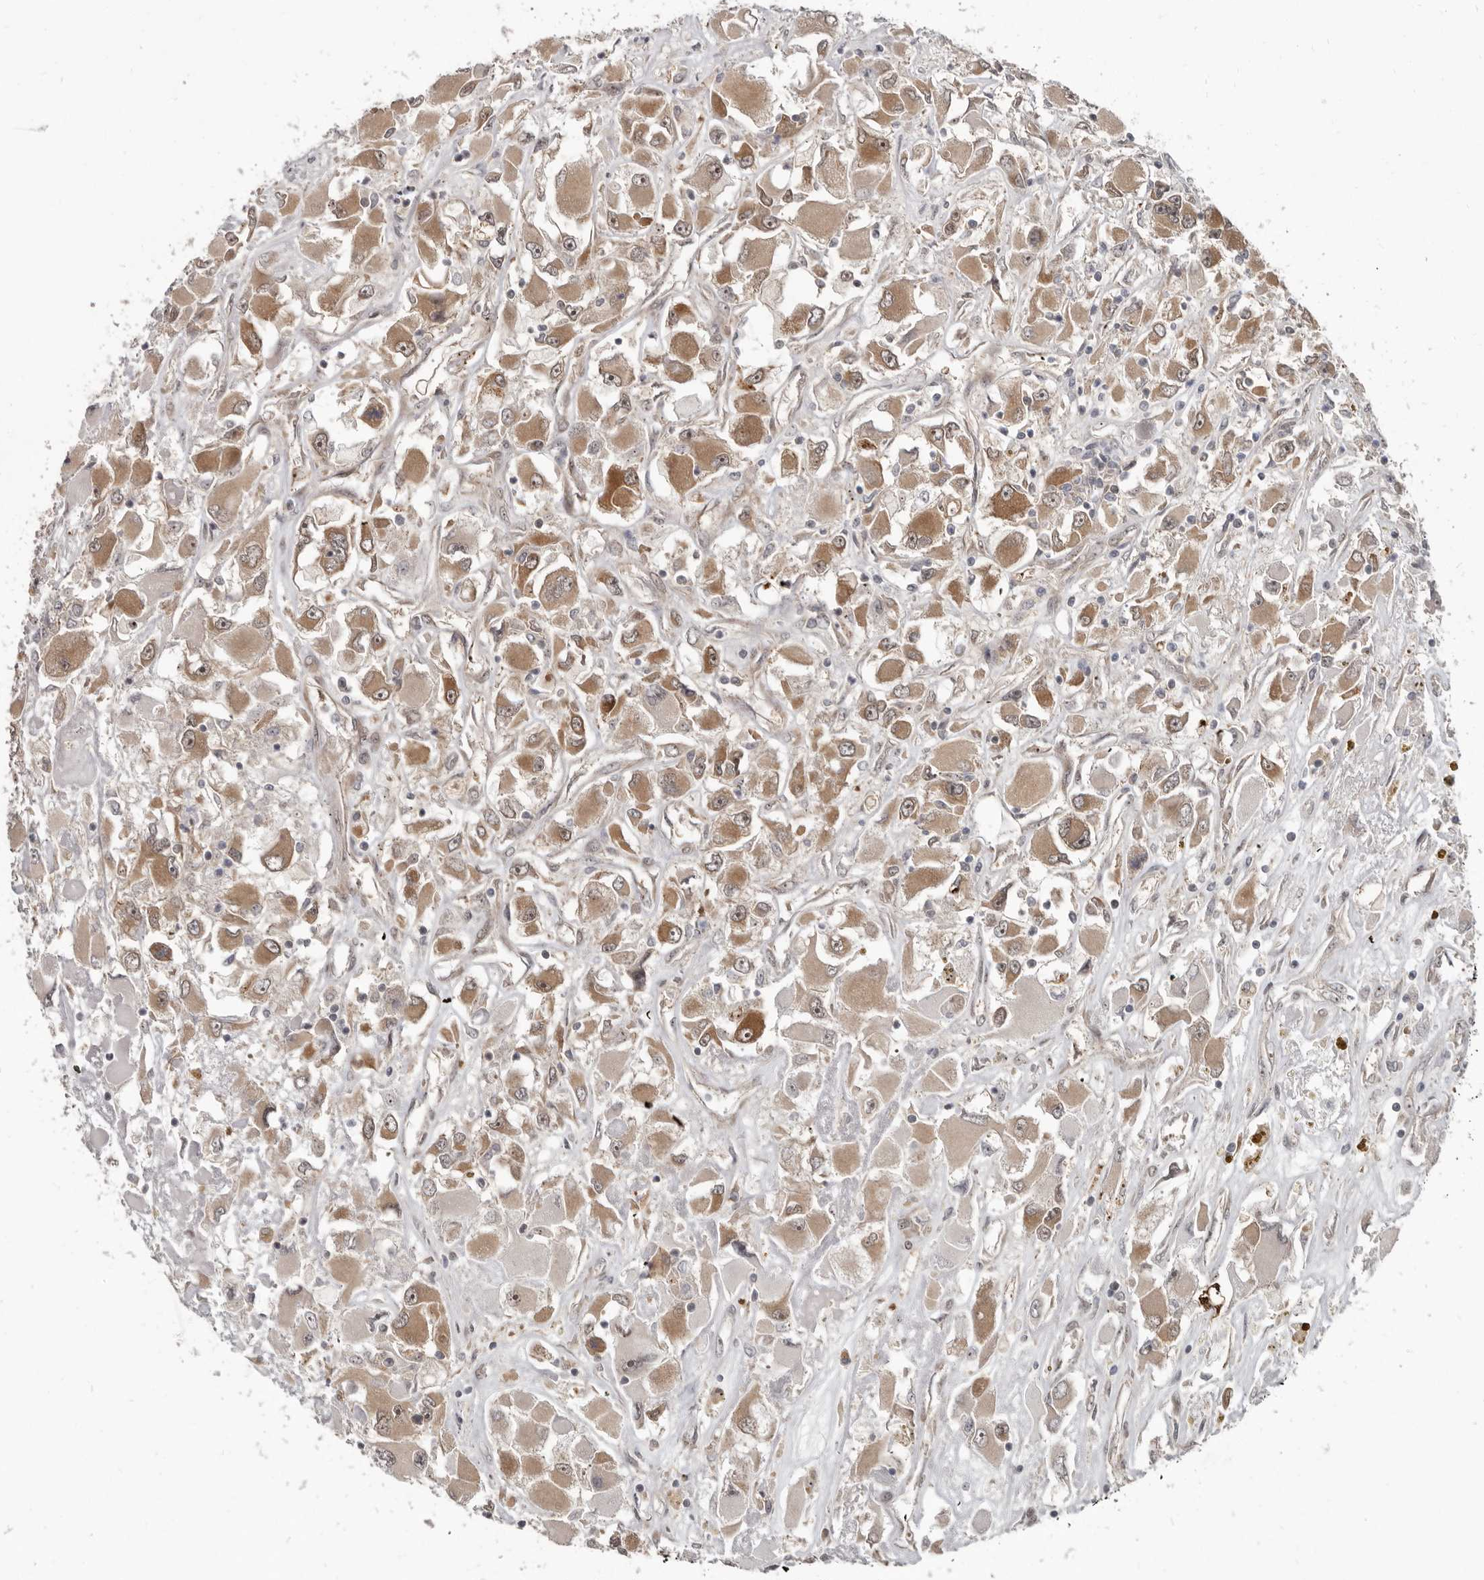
{"staining": {"intensity": "moderate", "quantity": ">75%", "location": "cytoplasmic/membranous"}, "tissue": "renal cancer", "cell_type": "Tumor cells", "image_type": "cancer", "snomed": [{"axis": "morphology", "description": "Adenocarcinoma, NOS"}, {"axis": "topography", "description": "Kidney"}], "caption": "Immunohistochemistry (IHC) image of neoplastic tissue: renal adenocarcinoma stained using immunohistochemistry displays medium levels of moderate protein expression localized specifically in the cytoplasmic/membranous of tumor cells, appearing as a cytoplasmic/membranous brown color.", "gene": "BAD", "patient": {"sex": "female", "age": 52}}